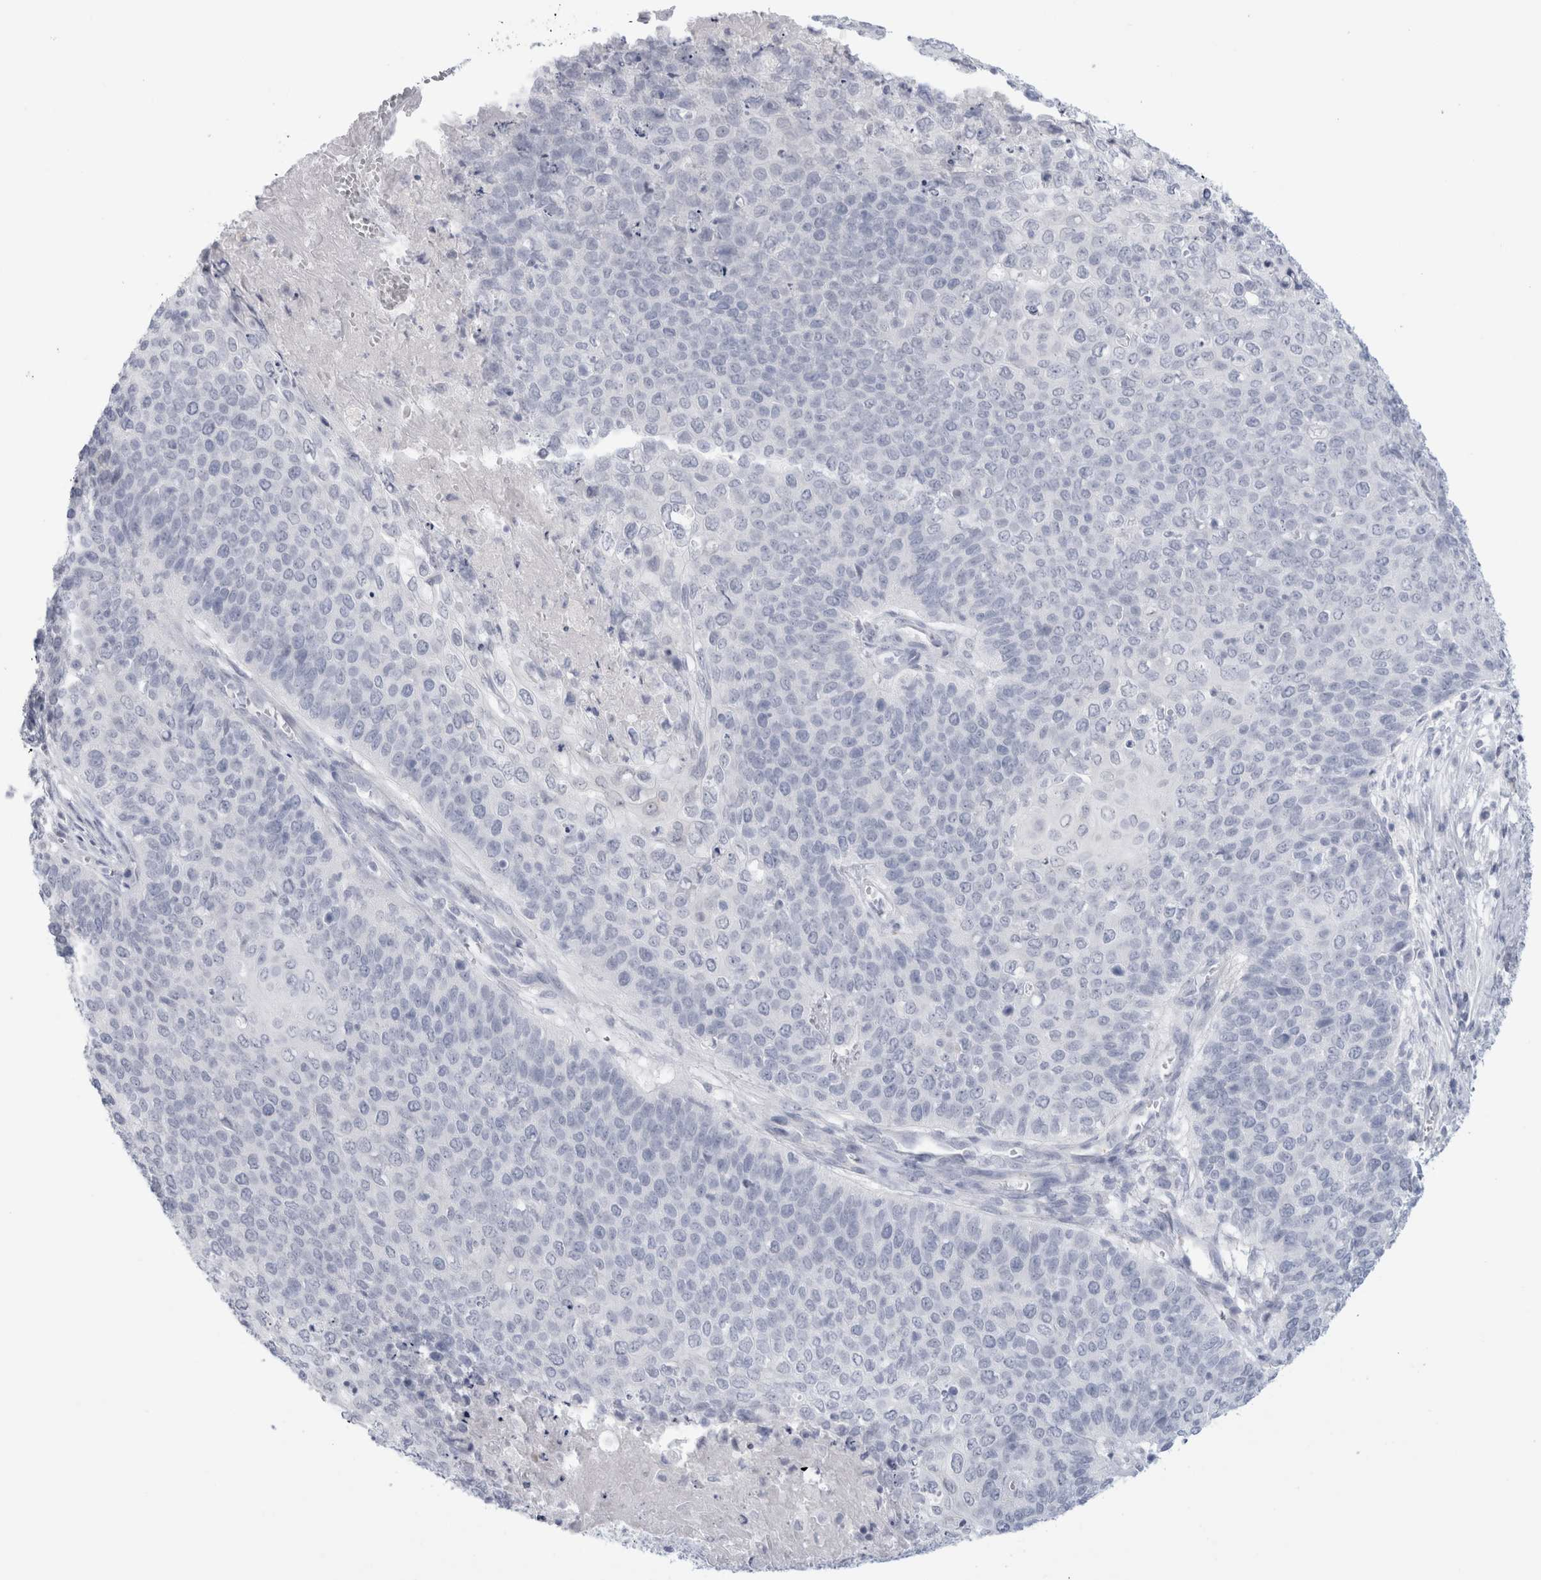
{"staining": {"intensity": "negative", "quantity": "none", "location": "none"}, "tissue": "cervical cancer", "cell_type": "Tumor cells", "image_type": "cancer", "snomed": [{"axis": "morphology", "description": "Squamous cell carcinoma, NOS"}, {"axis": "topography", "description": "Cervix"}], "caption": "DAB (3,3'-diaminobenzidine) immunohistochemical staining of human cervical cancer demonstrates no significant positivity in tumor cells.", "gene": "ANKMY1", "patient": {"sex": "female", "age": 39}}